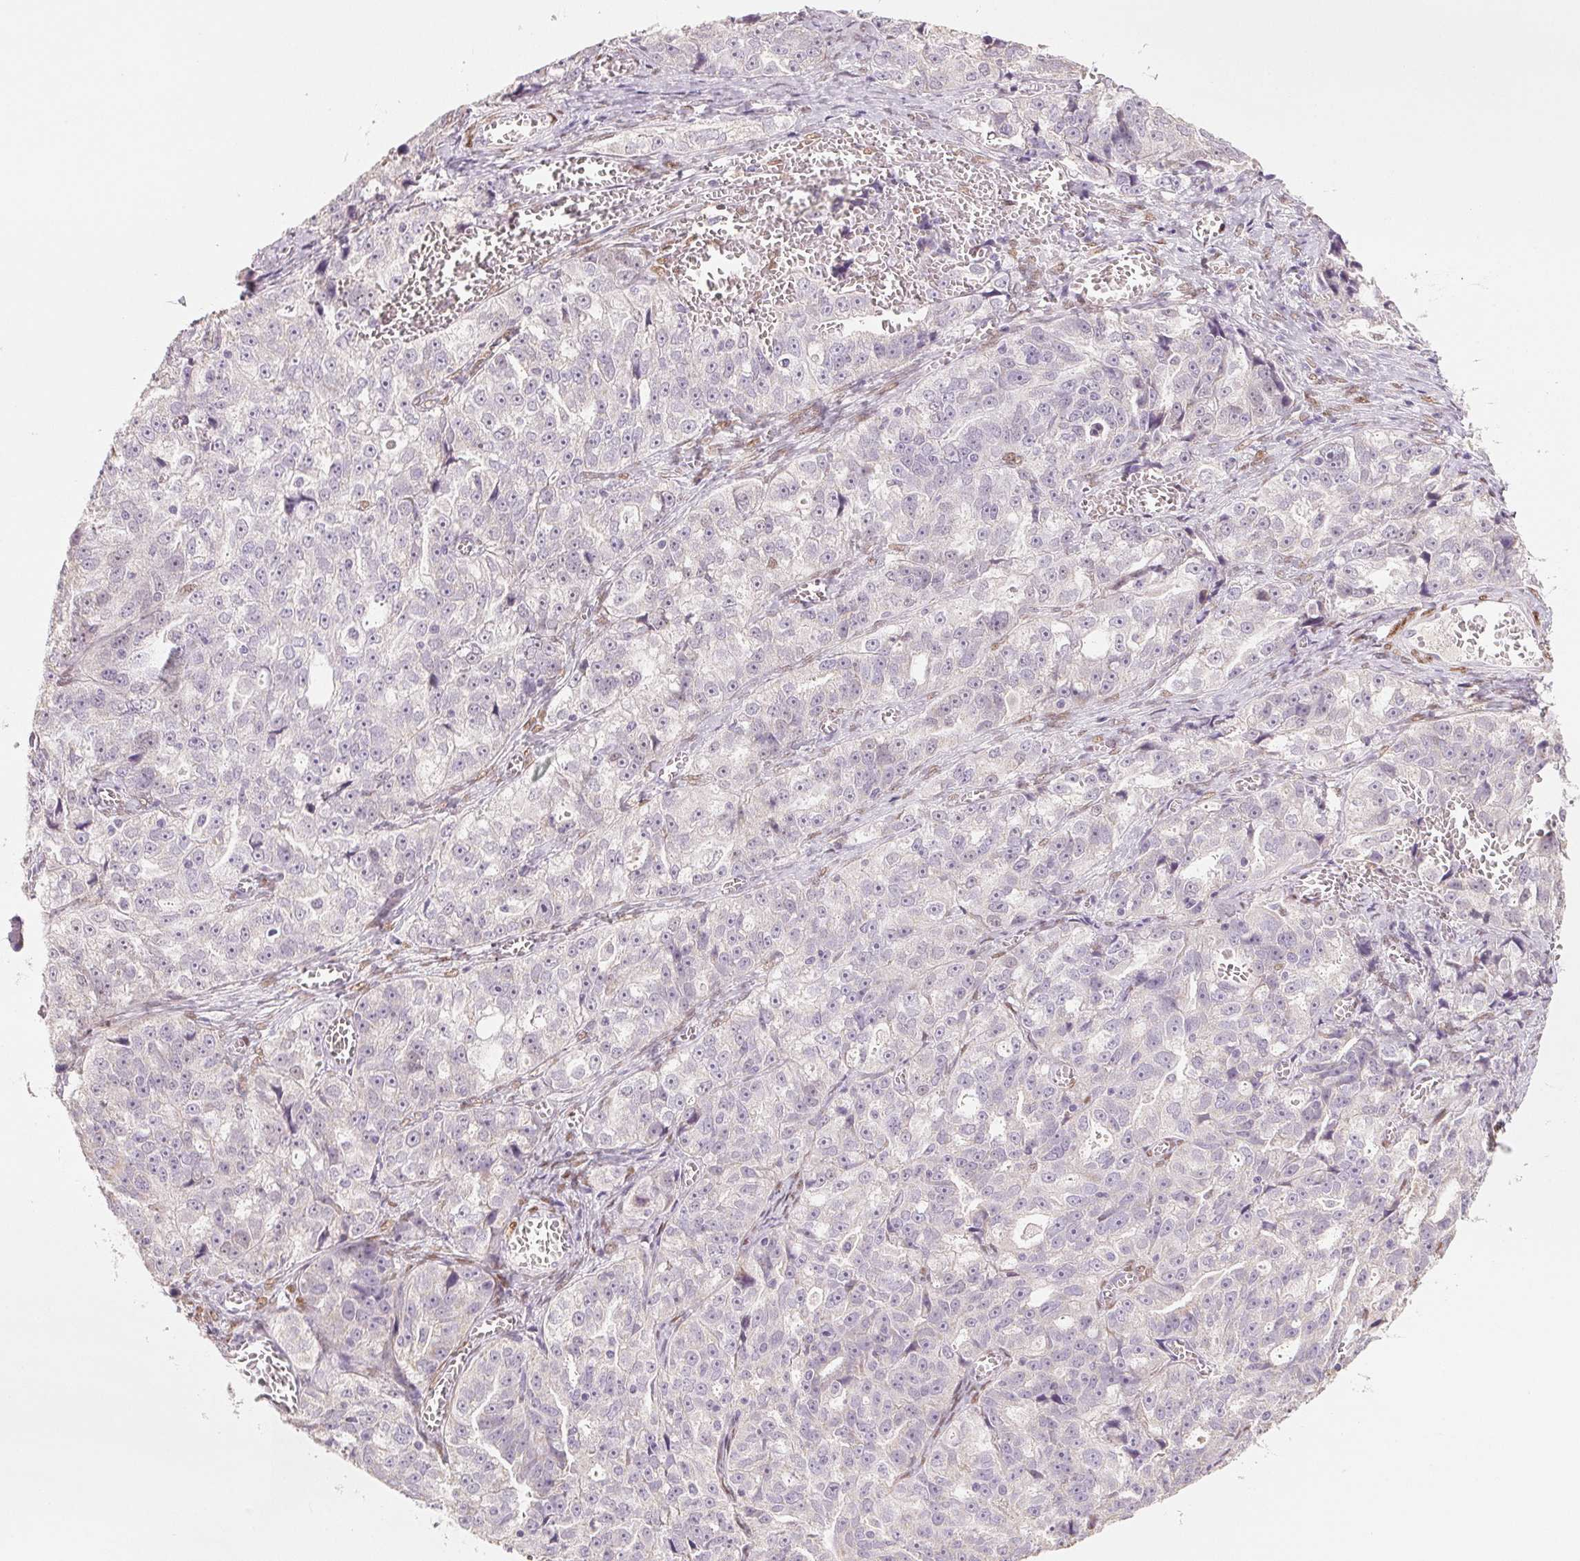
{"staining": {"intensity": "negative", "quantity": "none", "location": "none"}, "tissue": "ovarian cancer", "cell_type": "Tumor cells", "image_type": "cancer", "snomed": [{"axis": "morphology", "description": "Cystadenocarcinoma, serous, NOS"}, {"axis": "topography", "description": "Ovary"}], "caption": "High power microscopy image of an immunohistochemistry (IHC) micrograph of ovarian serous cystadenocarcinoma, revealing no significant expression in tumor cells. The staining is performed using DAB brown chromogen with nuclei counter-stained in using hematoxylin.", "gene": "SMARCD3", "patient": {"sex": "female", "age": 51}}